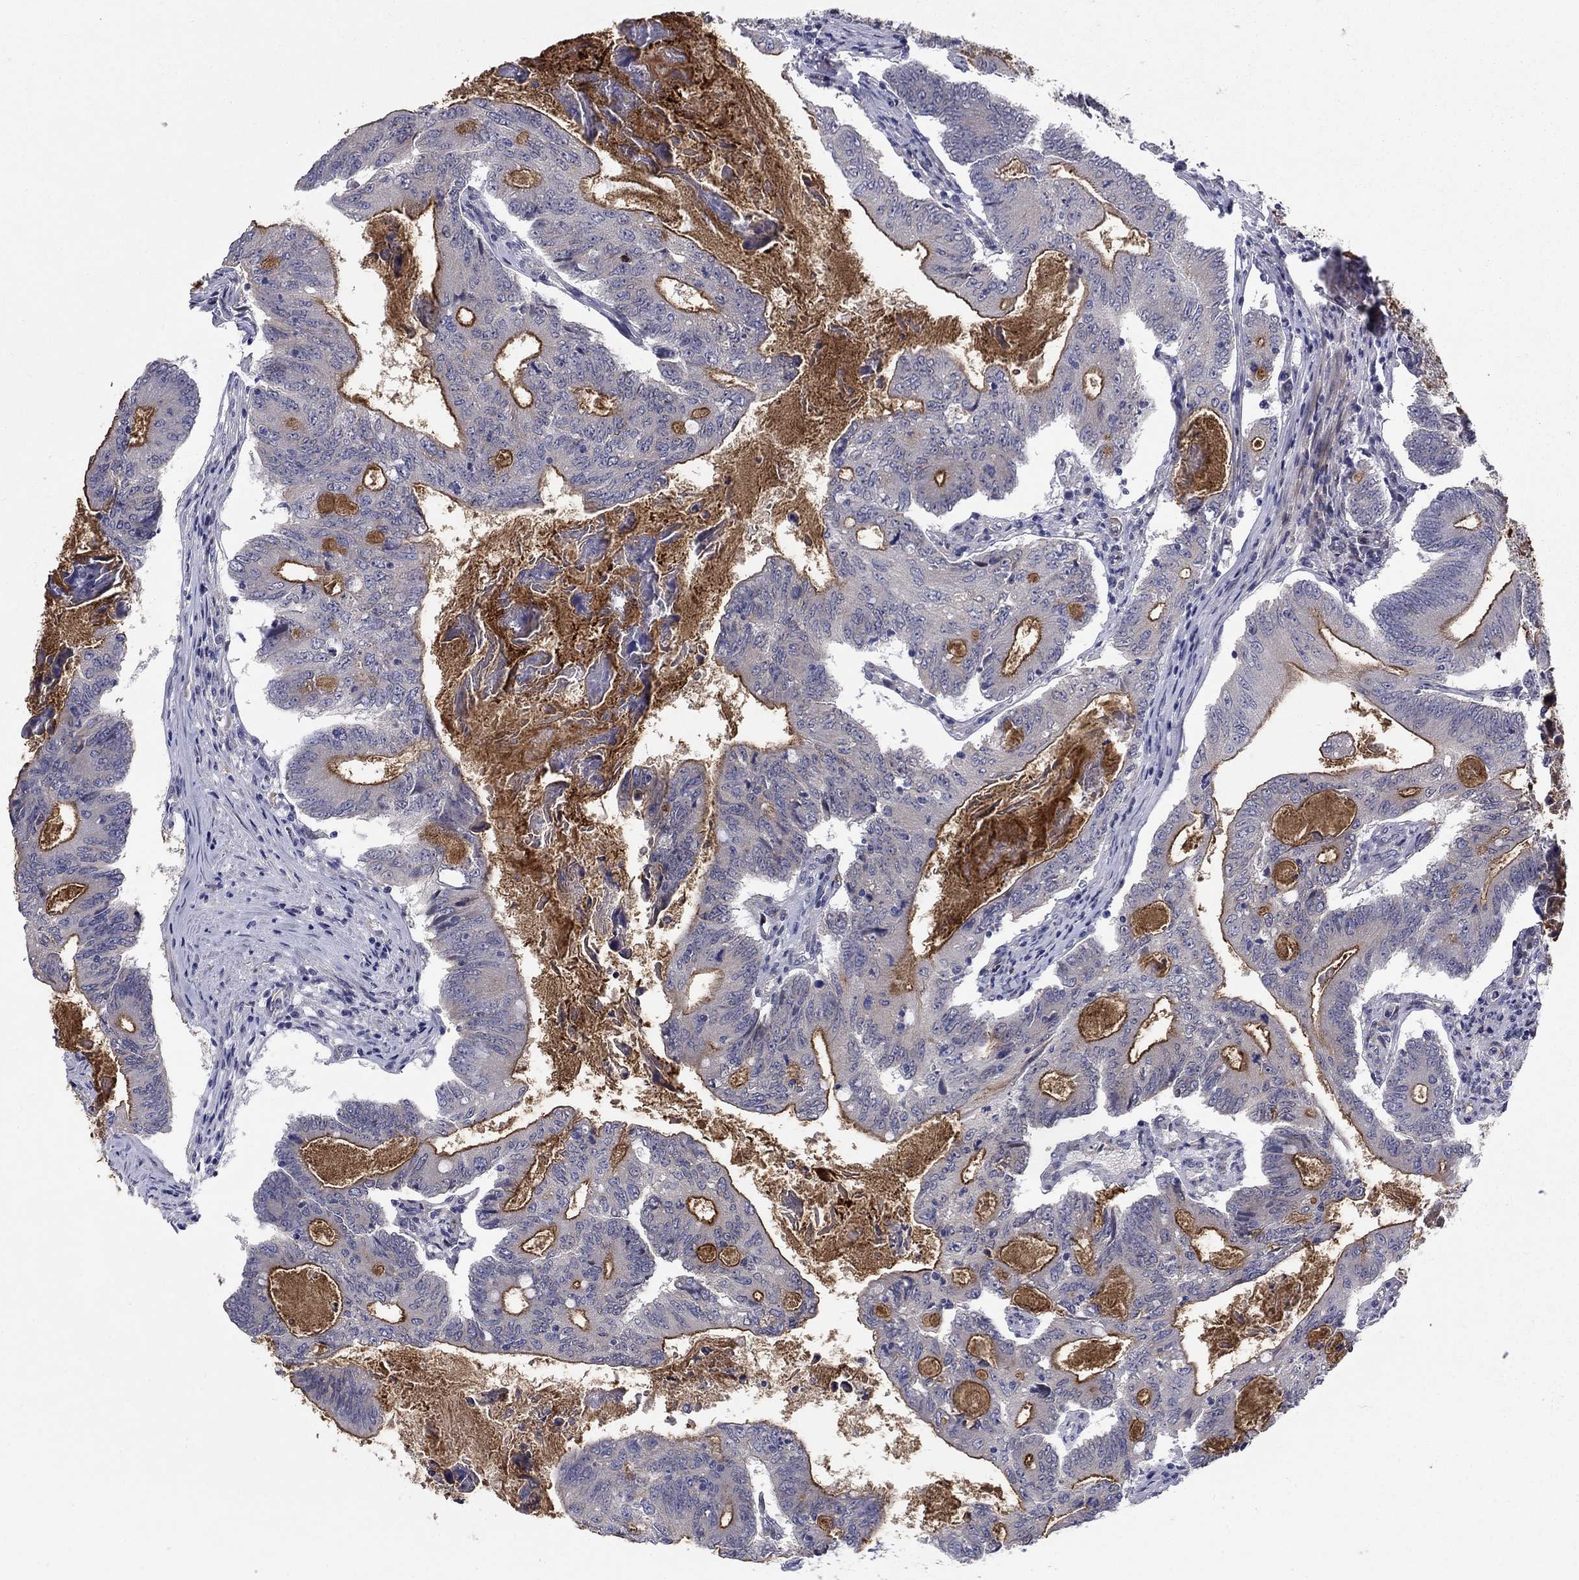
{"staining": {"intensity": "strong", "quantity": "<25%", "location": "cytoplasmic/membranous"}, "tissue": "colorectal cancer", "cell_type": "Tumor cells", "image_type": "cancer", "snomed": [{"axis": "morphology", "description": "Adenocarcinoma, NOS"}, {"axis": "topography", "description": "Colon"}], "caption": "The immunohistochemical stain labels strong cytoplasmic/membranous expression in tumor cells of colorectal cancer tissue. (DAB IHC, brown staining for protein, blue staining for nuclei).", "gene": "SLC1A1", "patient": {"sex": "female", "age": 70}}